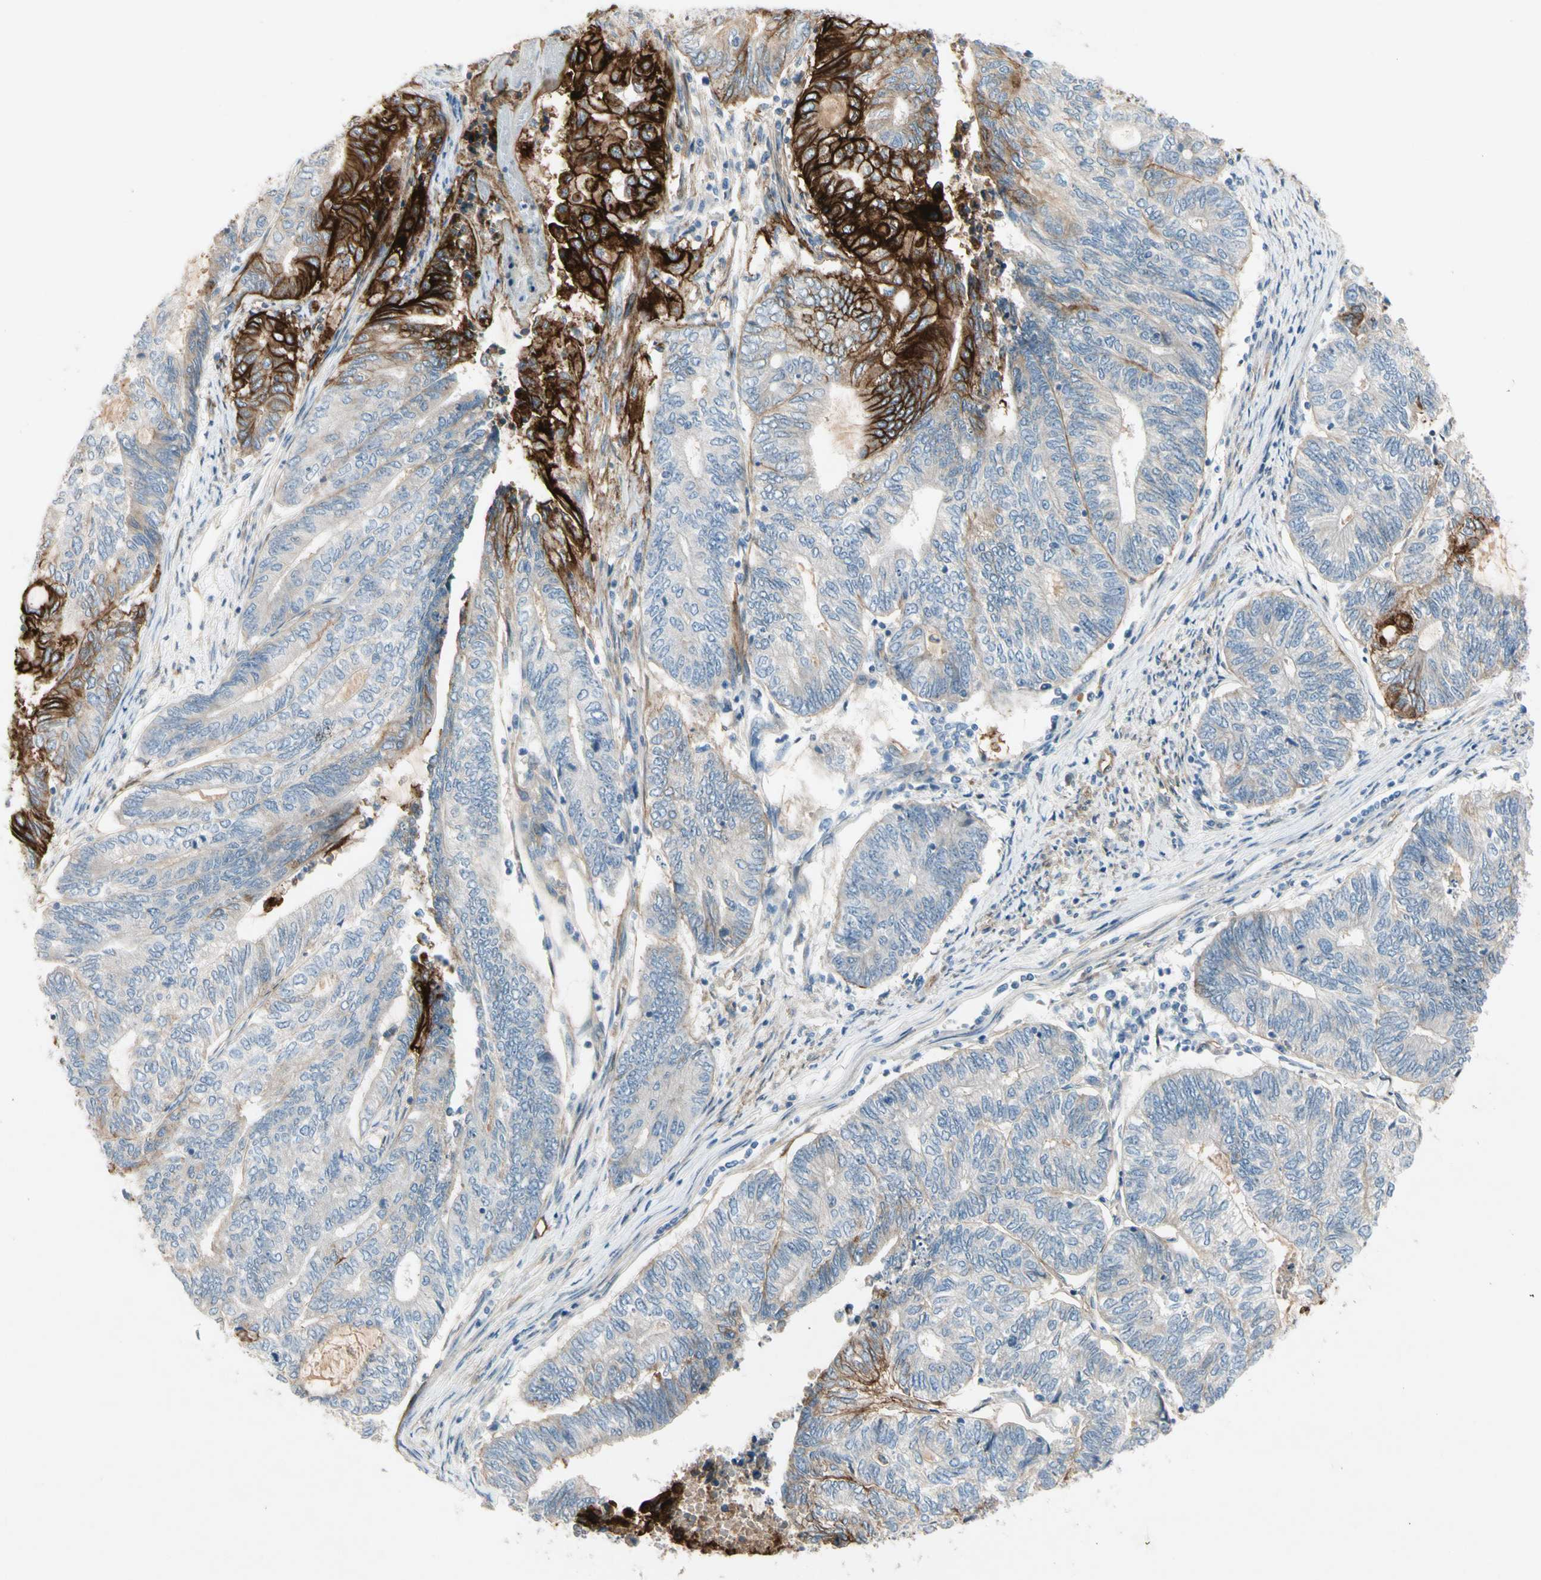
{"staining": {"intensity": "strong", "quantity": "25%-75%", "location": "cytoplasmic/membranous"}, "tissue": "endometrial cancer", "cell_type": "Tumor cells", "image_type": "cancer", "snomed": [{"axis": "morphology", "description": "Adenocarcinoma, NOS"}, {"axis": "topography", "description": "Uterus"}, {"axis": "topography", "description": "Endometrium"}], "caption": "Immunohistochemical staining of human endometrial cancer demonstrates strong cytoplasmic/membranous protein positivity in about 25%-75% of tumor cells. (IHC, brightfield microscopy, high magnification).", "gene": "ITGA3", "patient": {"sex": "female", "age": 70}}